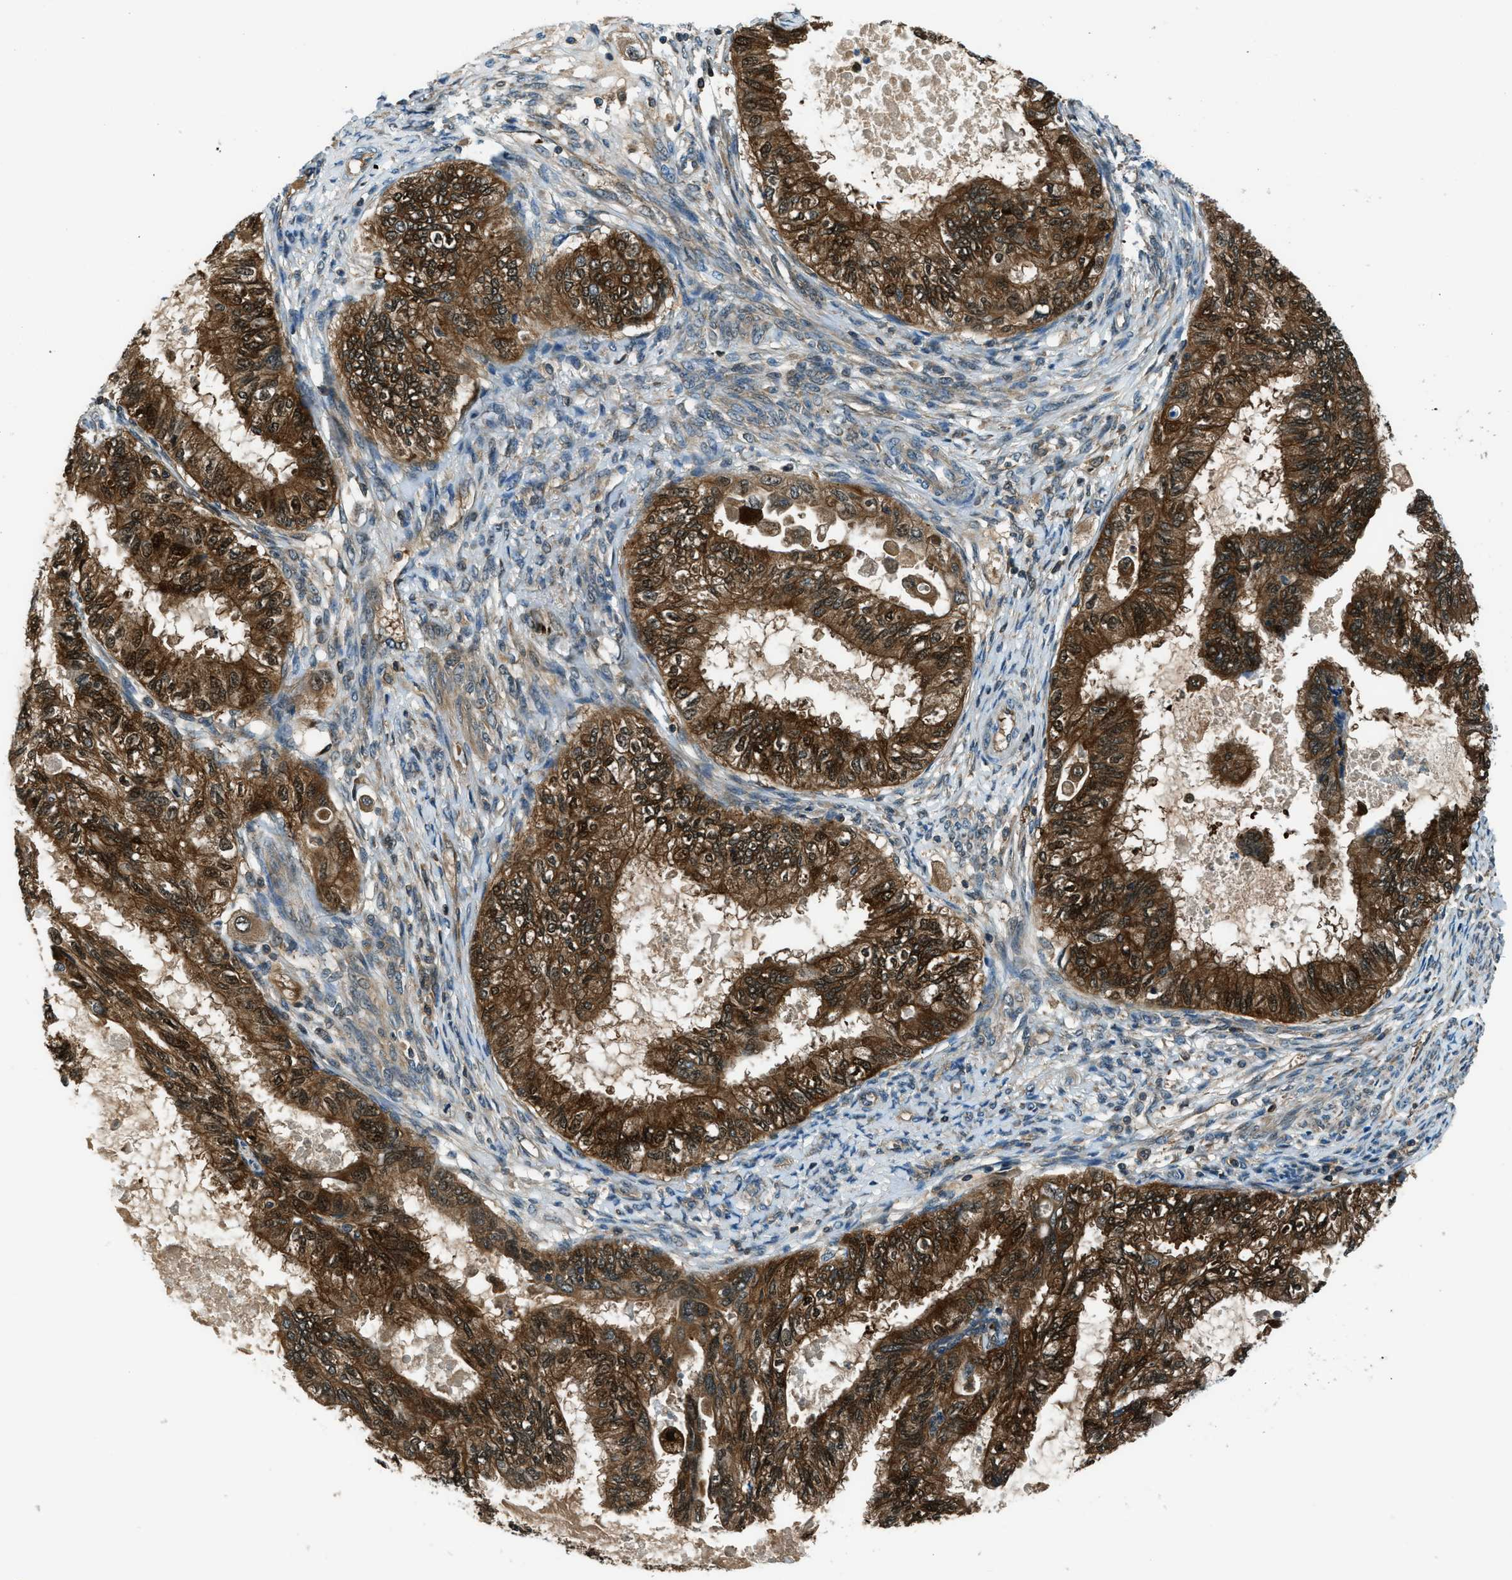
{"staining": {"intensity": "strong", "quantity": ">75%", "location": "cytoplasmic/membranous"}, "tissue": "cervical cancer", "cell_type": "Tumor cells", "image_type": "cancer", "snomed": [{"axis": "morphology", "description": "Normal tissue, NOS"}, {"axis": "morphology", "description": "Adenocarcinoma, NOS"}, {"axis": "topography", "description": "Cervix"}, {"axis": "topography", "description": "Endometrium"}], "caption": "High-power microscopy captured an immunohistochemistry (IHC) micrograph of cervical adenocarcinoma, revealing strong cytoplasmic/membranous positivity in about >75% of tumor cells.", "gene": "HEBP2", "patient": {"sex": "female", "age": 86}}